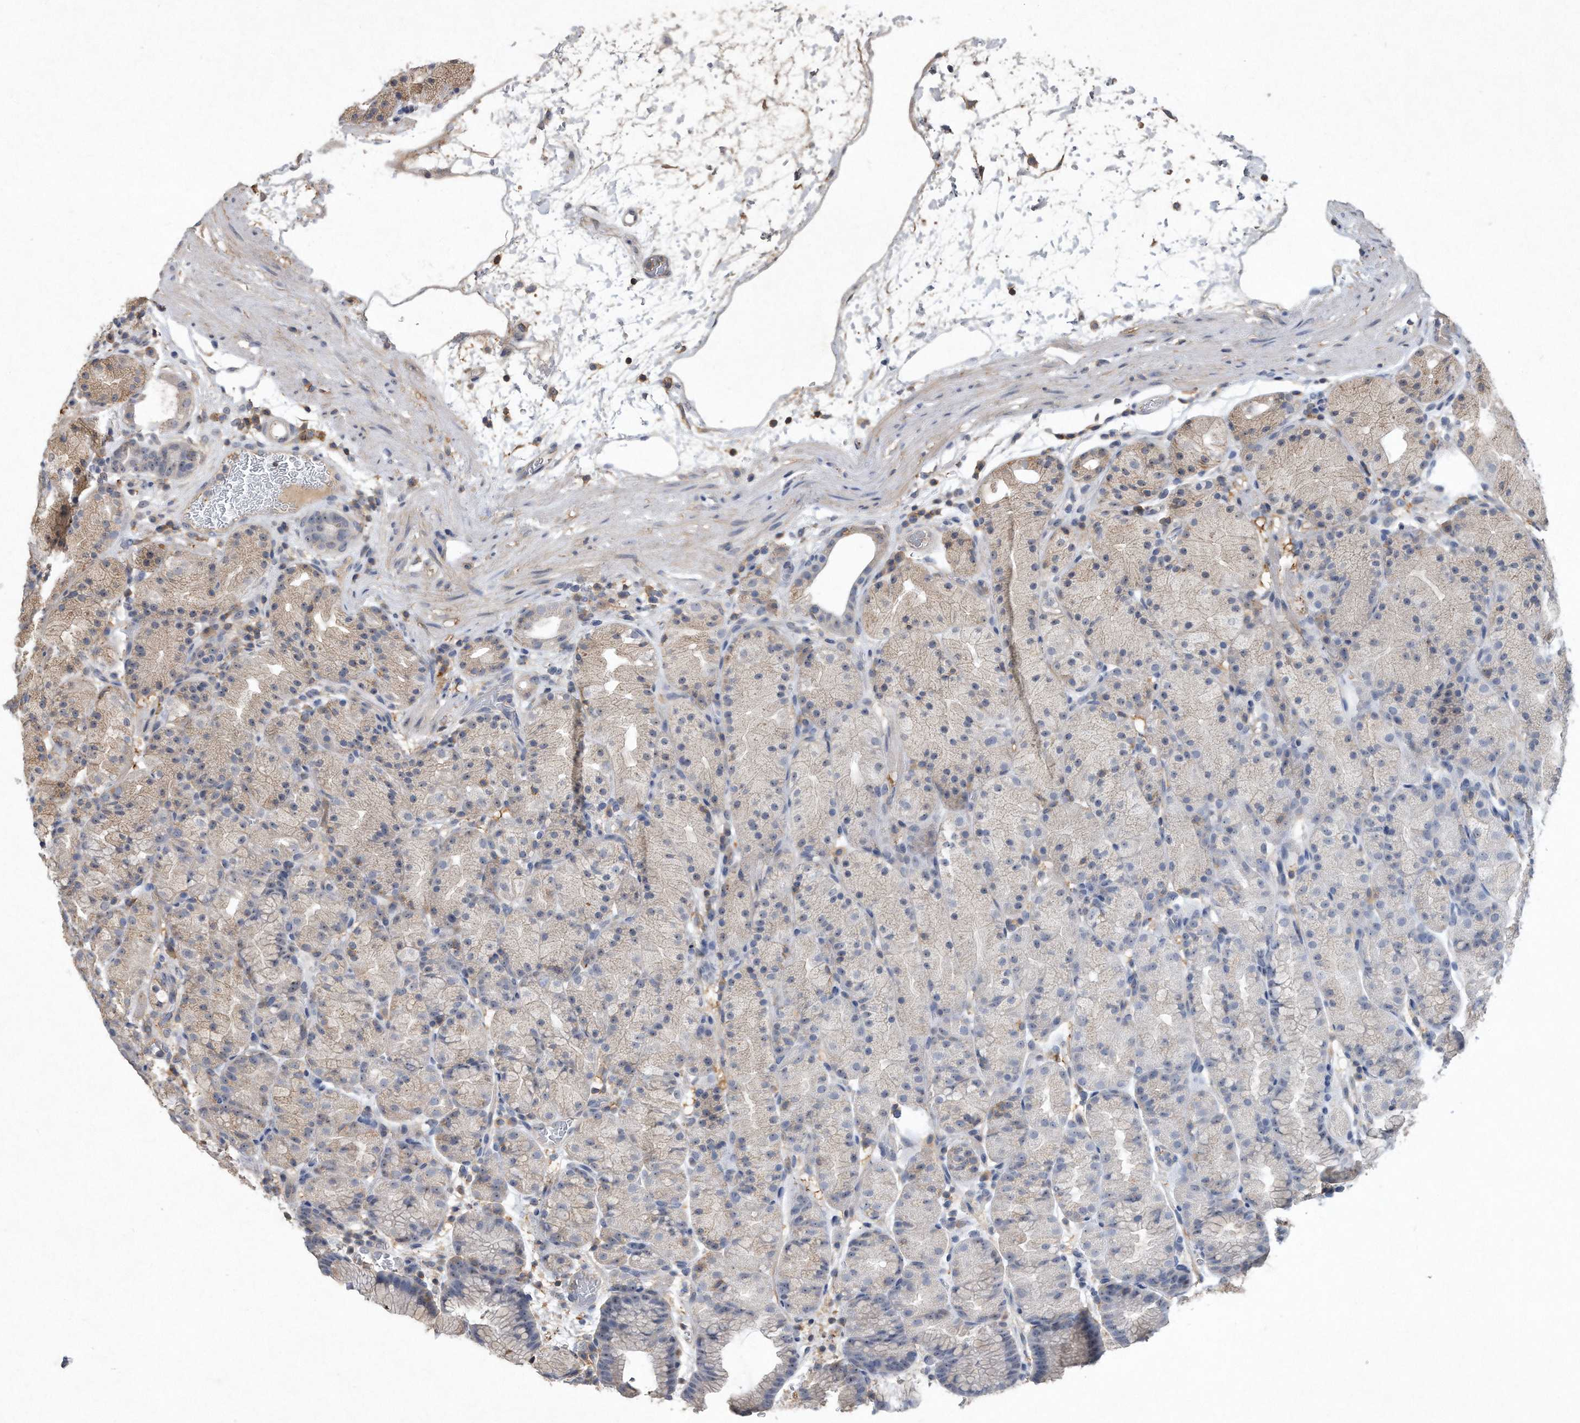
{"staining": {"intensity": "weak", "quantity": "25%-75%", "location": "cytoplasmic/membranous"}, "tissue": "stomach", "cell_type": "Glandular cells", "image_type": "normal", "snomed": [{"axis": "morphology", "description": "Normal tissue, NOS"}, {"axis": "topography", "description": "Stomach, upper"}], "caption": "Immunohistochemistry (IHC) image of benign stomach stained for a protein (brown), which shows low levels of weak cytoplasmic/membranous expression in approximately 25%-75% of glandular cells.", "gene": "PGBD2", "patient": {"sex": "male", "age": 48}}